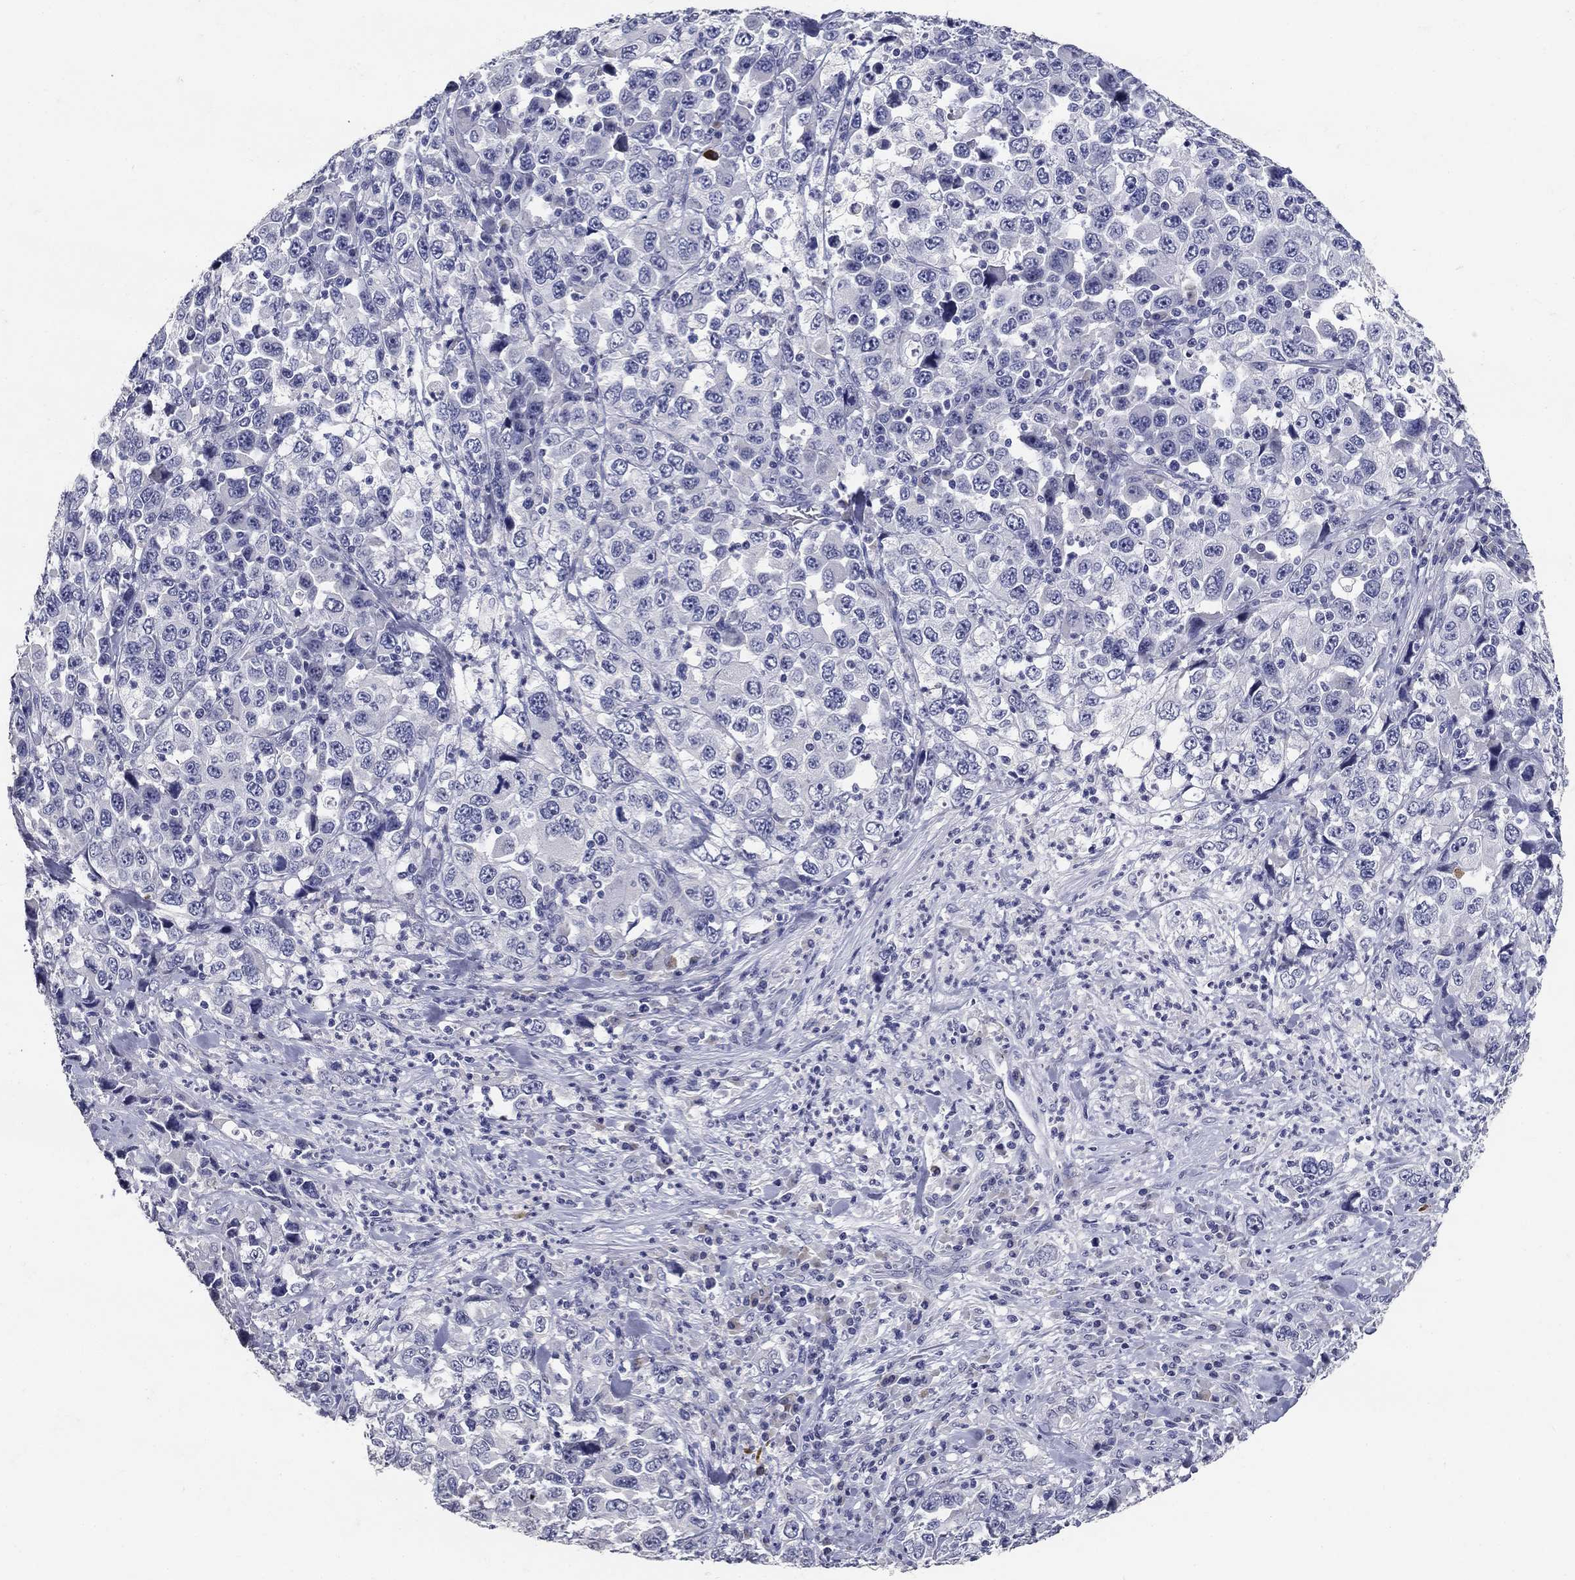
{"staining": {"intensity": "negative", "quantity": "none", "location": "none"}, "tissue": "stomach cancer", "cell_type": "Tumor cells", "image_type": "cancer", "snomed": [{"axis": "morphology", "description": "Normal tissue, NOS"}, {"axis": "morphology", "description": "Adenocarcinoma, NOS"}, {"axis": "topography", "description": "Stomach, upper"}, {"axis": "topography", "description": "Stomach"}], "caption": "Protein analysis of stomach cancer (adenocarcinoma) demonstrates no significant expression in tumor cells.", "gene": "POMC", "patient": {"sex": "male", "age": 59}}